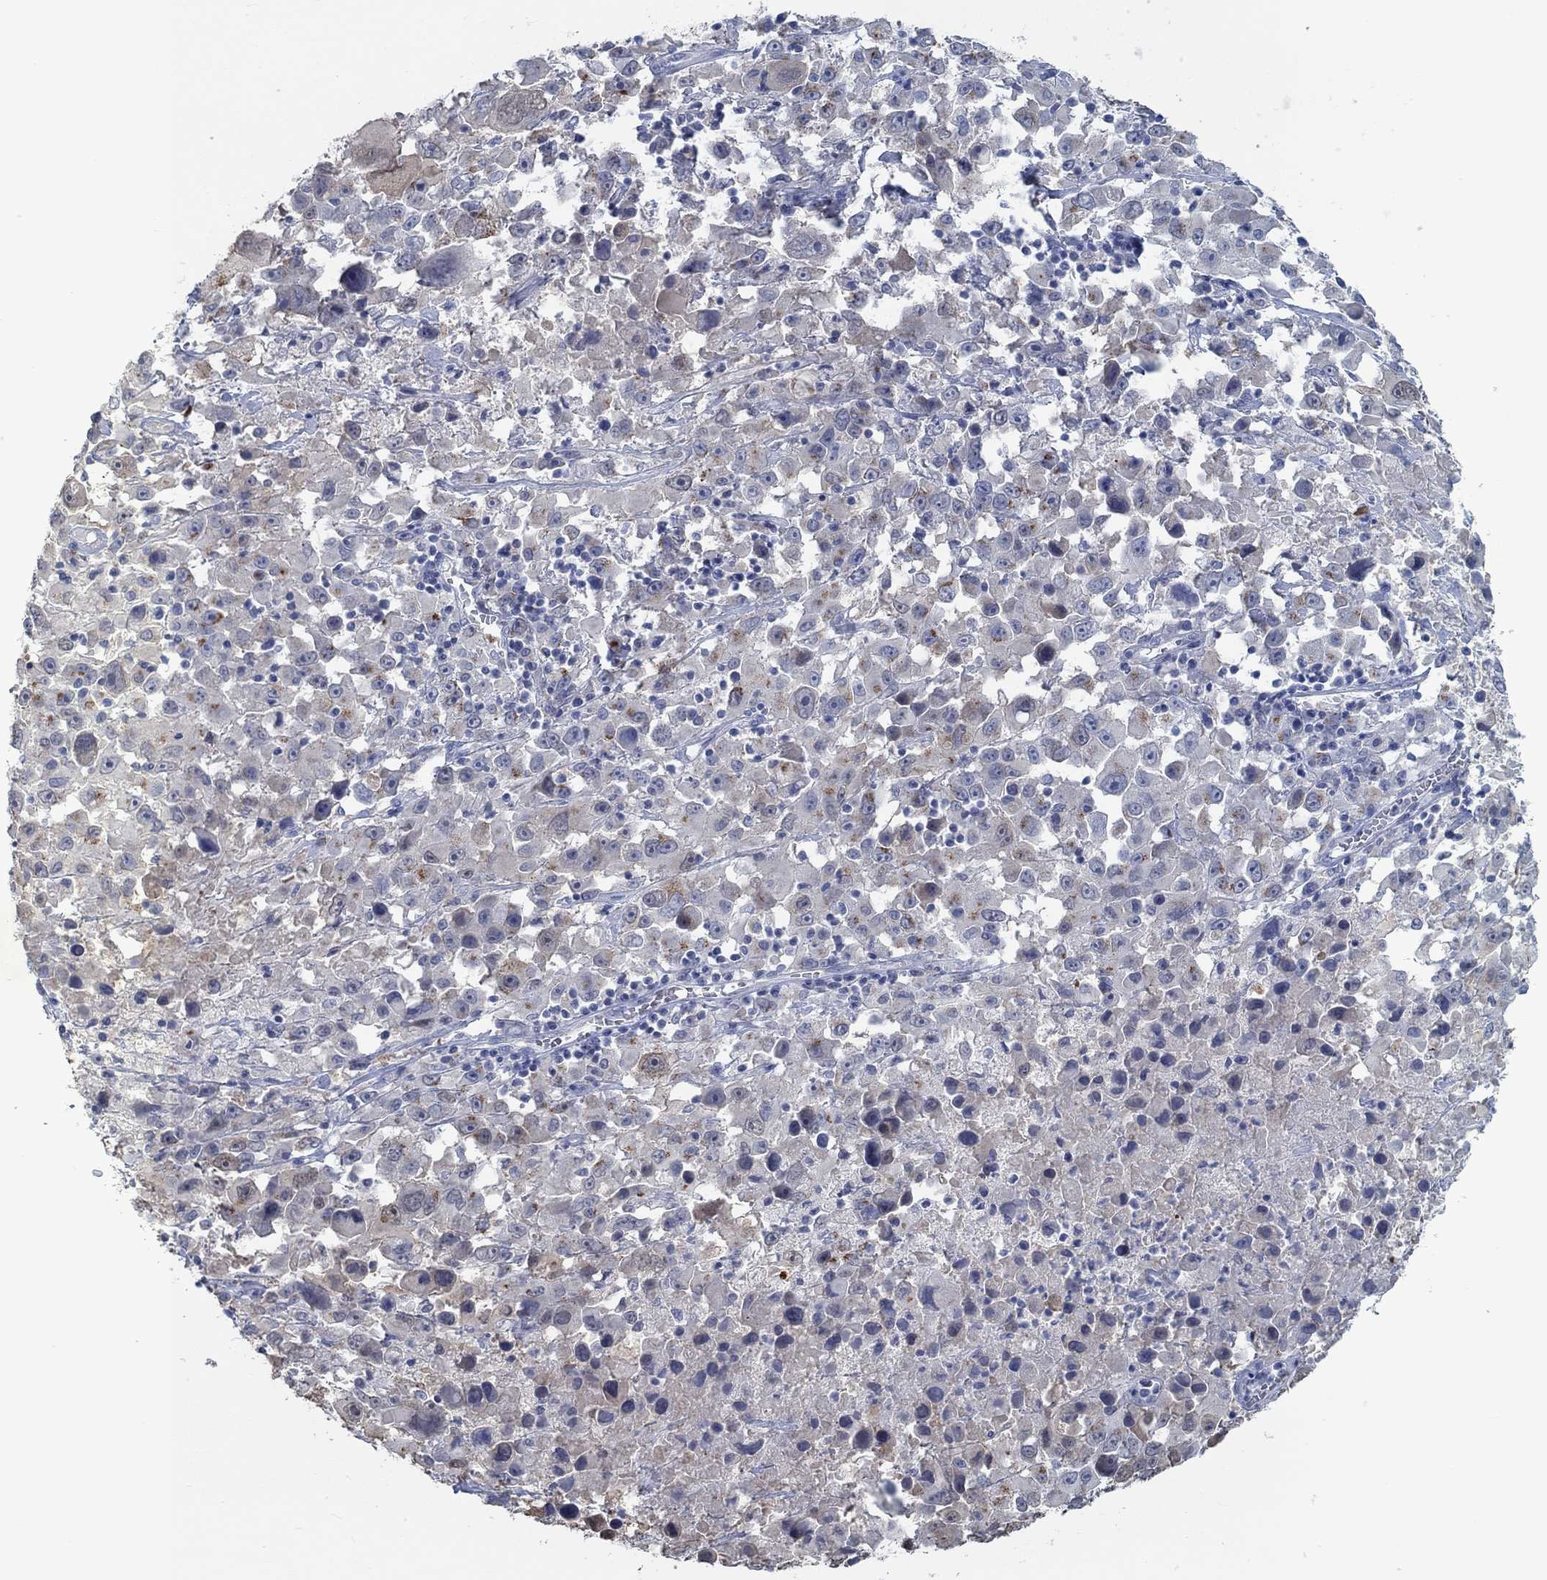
{"staining": {"intensity": "negative", "quantity": "none", "location": "none"}, "tissue": "melanoma", "cell_type": "Tumor cells", "image_type": "cancer", "snomed": [{"axis": "morphology", "description": "Malignant melanoma, Metastatic site"}, {"axis": "topography", "description": "Lymph node"}], "caption": "Immunohistochemistry (IHC) micrograph of neoplastic tissue: human malignant melanoma (metastatic site) stained with DAB exhibits no significant protein staining in tumor cells. (DAB immunohistochemistry (IHC) visualized using brightfield microscopy, high magnification).", "gene": "TEKT4", "patient": {"sex": "male", "age": 50}}